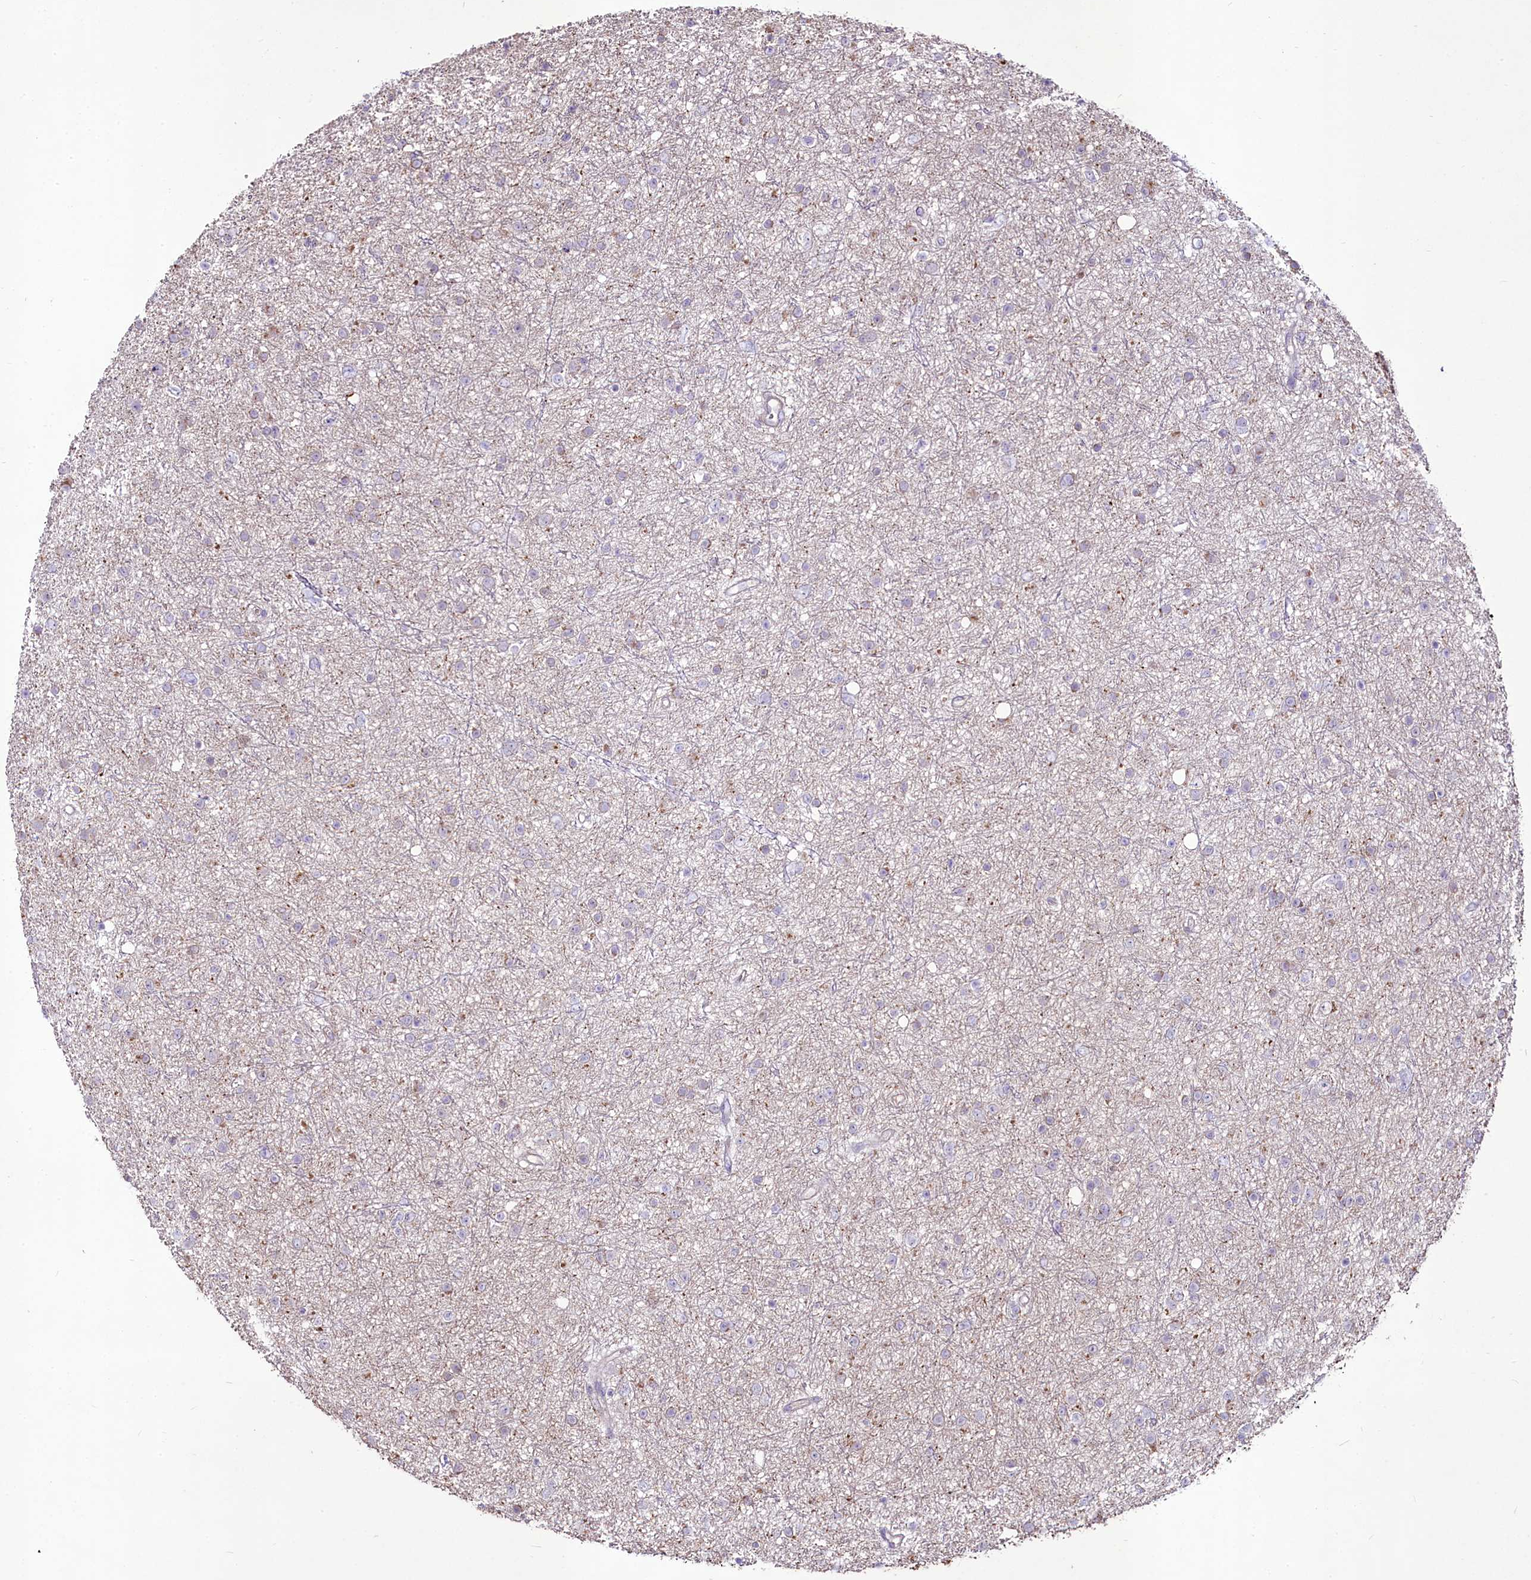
{"staining": {"intensity": "negative", "quantity": "none", "location": "none"}, "tissue": "glioma", "cell_type": "Tumor cells", "image_type": "cancer", "snomed": [{"axis": "morphology", "description": "Glioma, malignant, Low grade"}, {"axis": "topography", "description": "Cerebral cortex"}], "caption": "IHC histopathology image of glioma stained for a protein (brown), which shows no staining in tumor cells.", "gene": "SUSD3", "patient": {"sex": "female", "age": 39}}